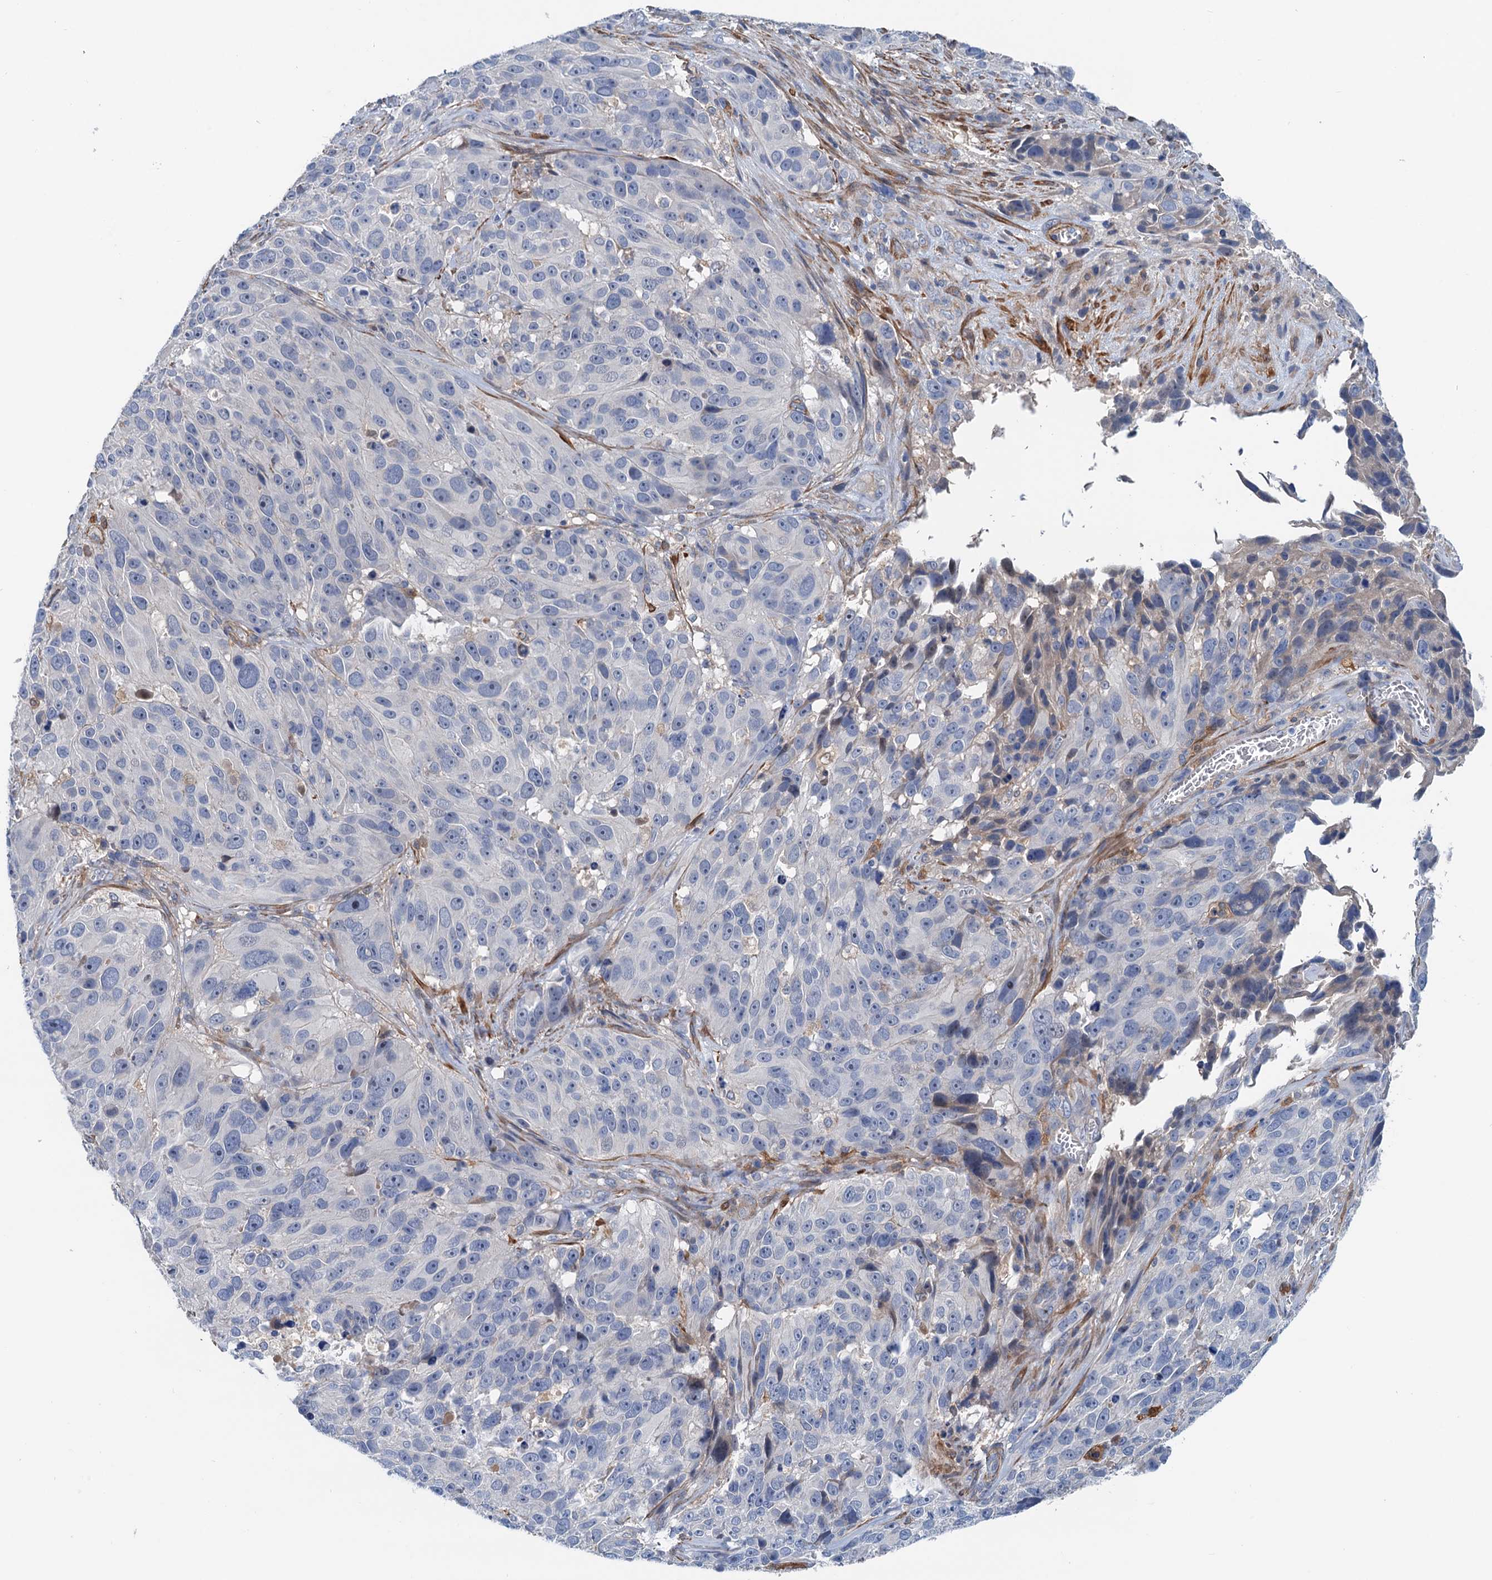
{"staining": {"intensity": "negative", "quantity": "none", "location": "none"}, "tissue": "melanoma", "cell_type": "Tumor cells", "image_type": "cancer", "snomed": [{"axis": "morphology", "description": "Malignant melanoma, NOS"}, {"axis": "topography", "description": "Skin"}], "caption": "Immunohistochemistry of human melanoma demonstrates no expression in tumor cells. (Stains: DAB immunohistochemistry with hematoxylin counter stain, Microscopy: brightfield microscopy at high magnification).", "gene": "CSTPP1", "patient": {"sex": "male", "age": 84}}